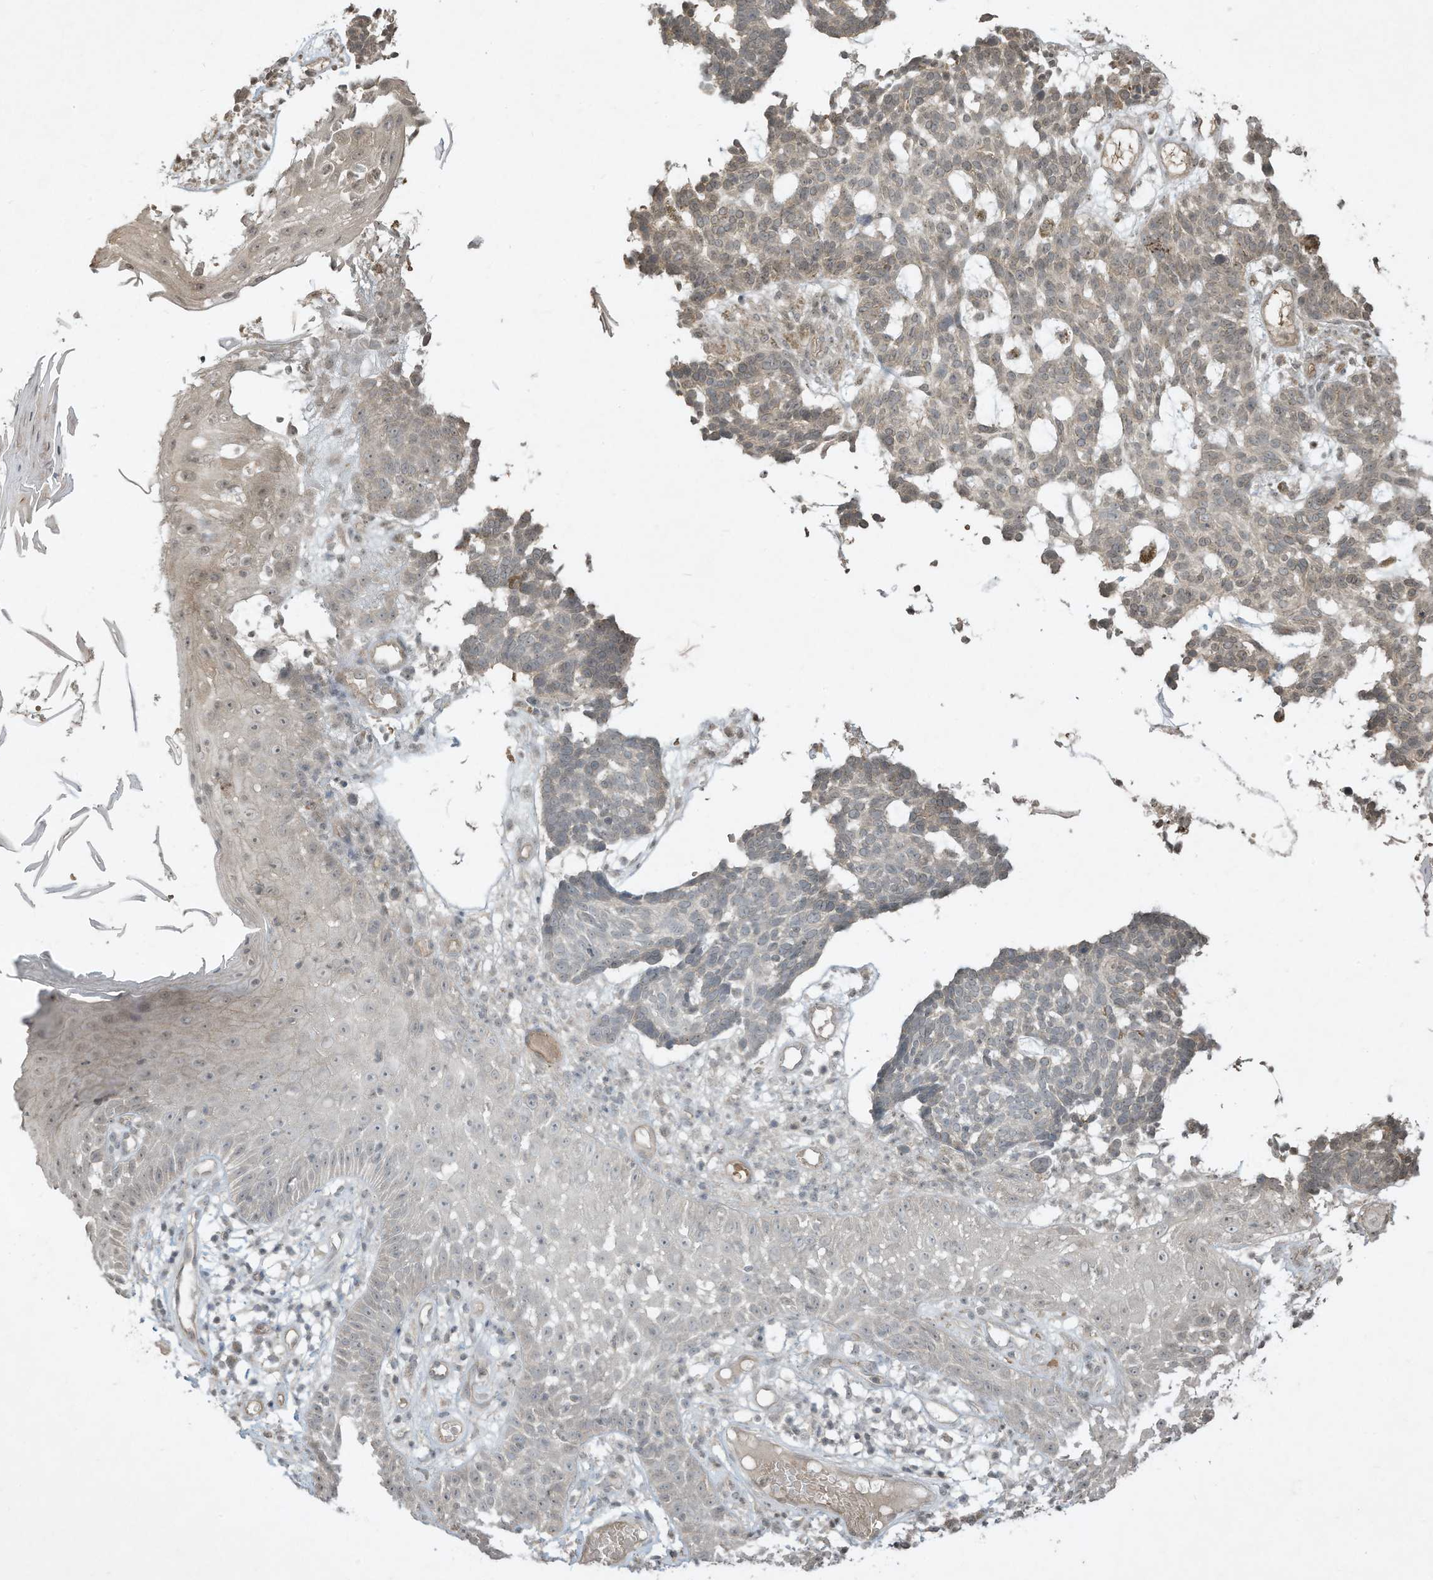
{"staining": {"intensity": "weak", "quantity": "<25%", "location": "cytoplasmic/membranous"}, "tissue": "skin cancer", "cell_type": "Tumor cells", "image_type": "cancer", "snomed": [{"axis": "morphology", "description": "Basal cell carcinoma"}, {"axis": "topography", "description": "Skin"}], "caption": "IHC of human basal cell carcinoma (skin) demonstrates no expression in tumor cells. (Brightfield microscopy of DAB immunohistochemistry (IHC) at high magnification).", "gene": "MATN2", "patient": {"sex": "male", "age": 85}}